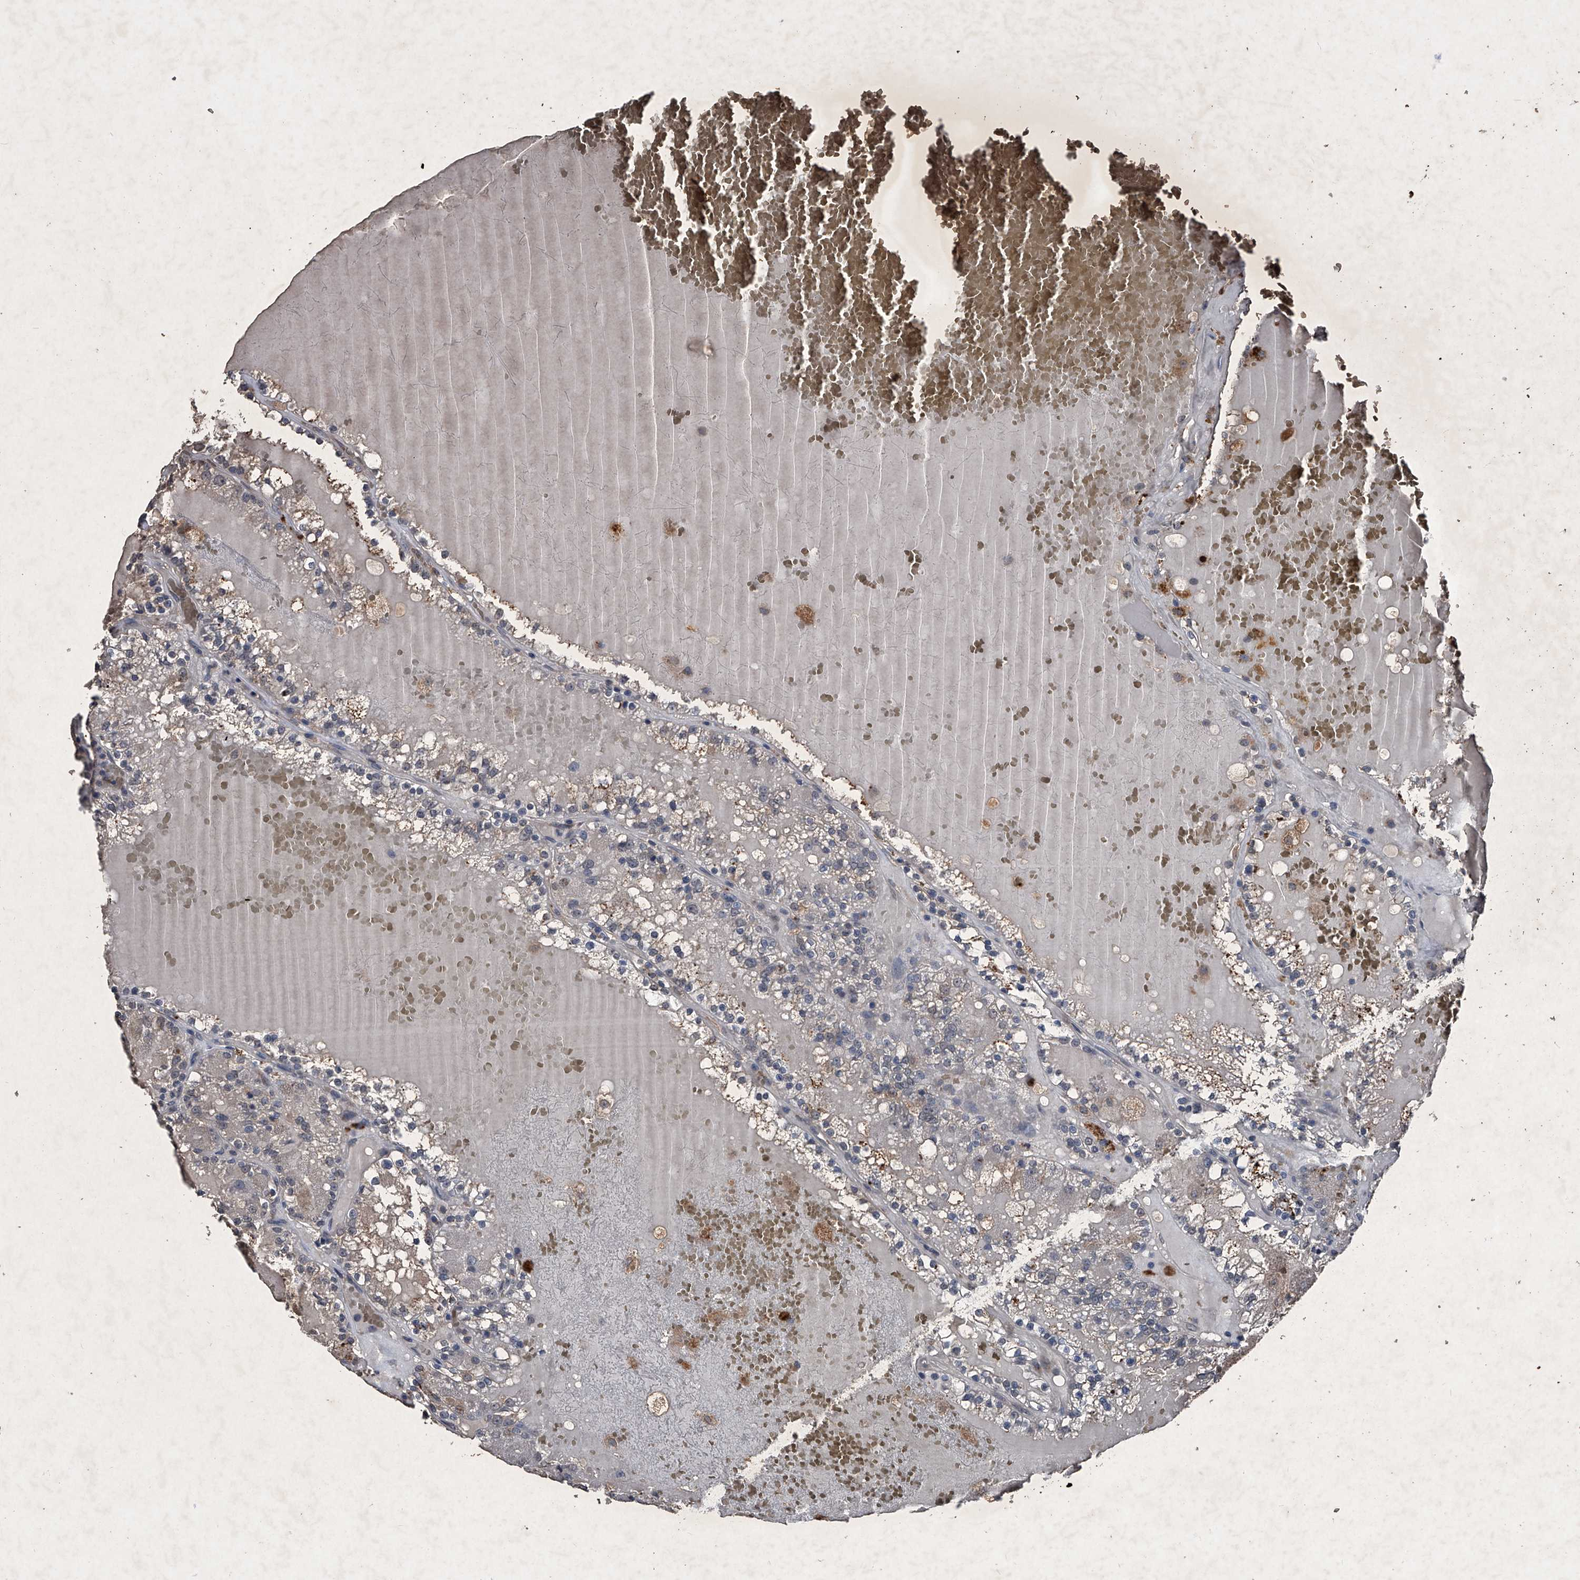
{"staining": {"intensity": "negative", "quantity": "none", "location": "none"}, "tissue": "renal cancer", "cell_type": "Tumor cells", "image_type": "cancer", "snomed": [{"axis": "morphology", "description": "Adenocarcinoma, NOS"}, {"axis": "topography", "description": "Kidney"}], "caption": "The histopathology image displays no significant staining in tumor cells of renal cancer (adenocarcinoma).", "gene": "MAPKAP1", "patient": {"sex": "female", "age": 56}}